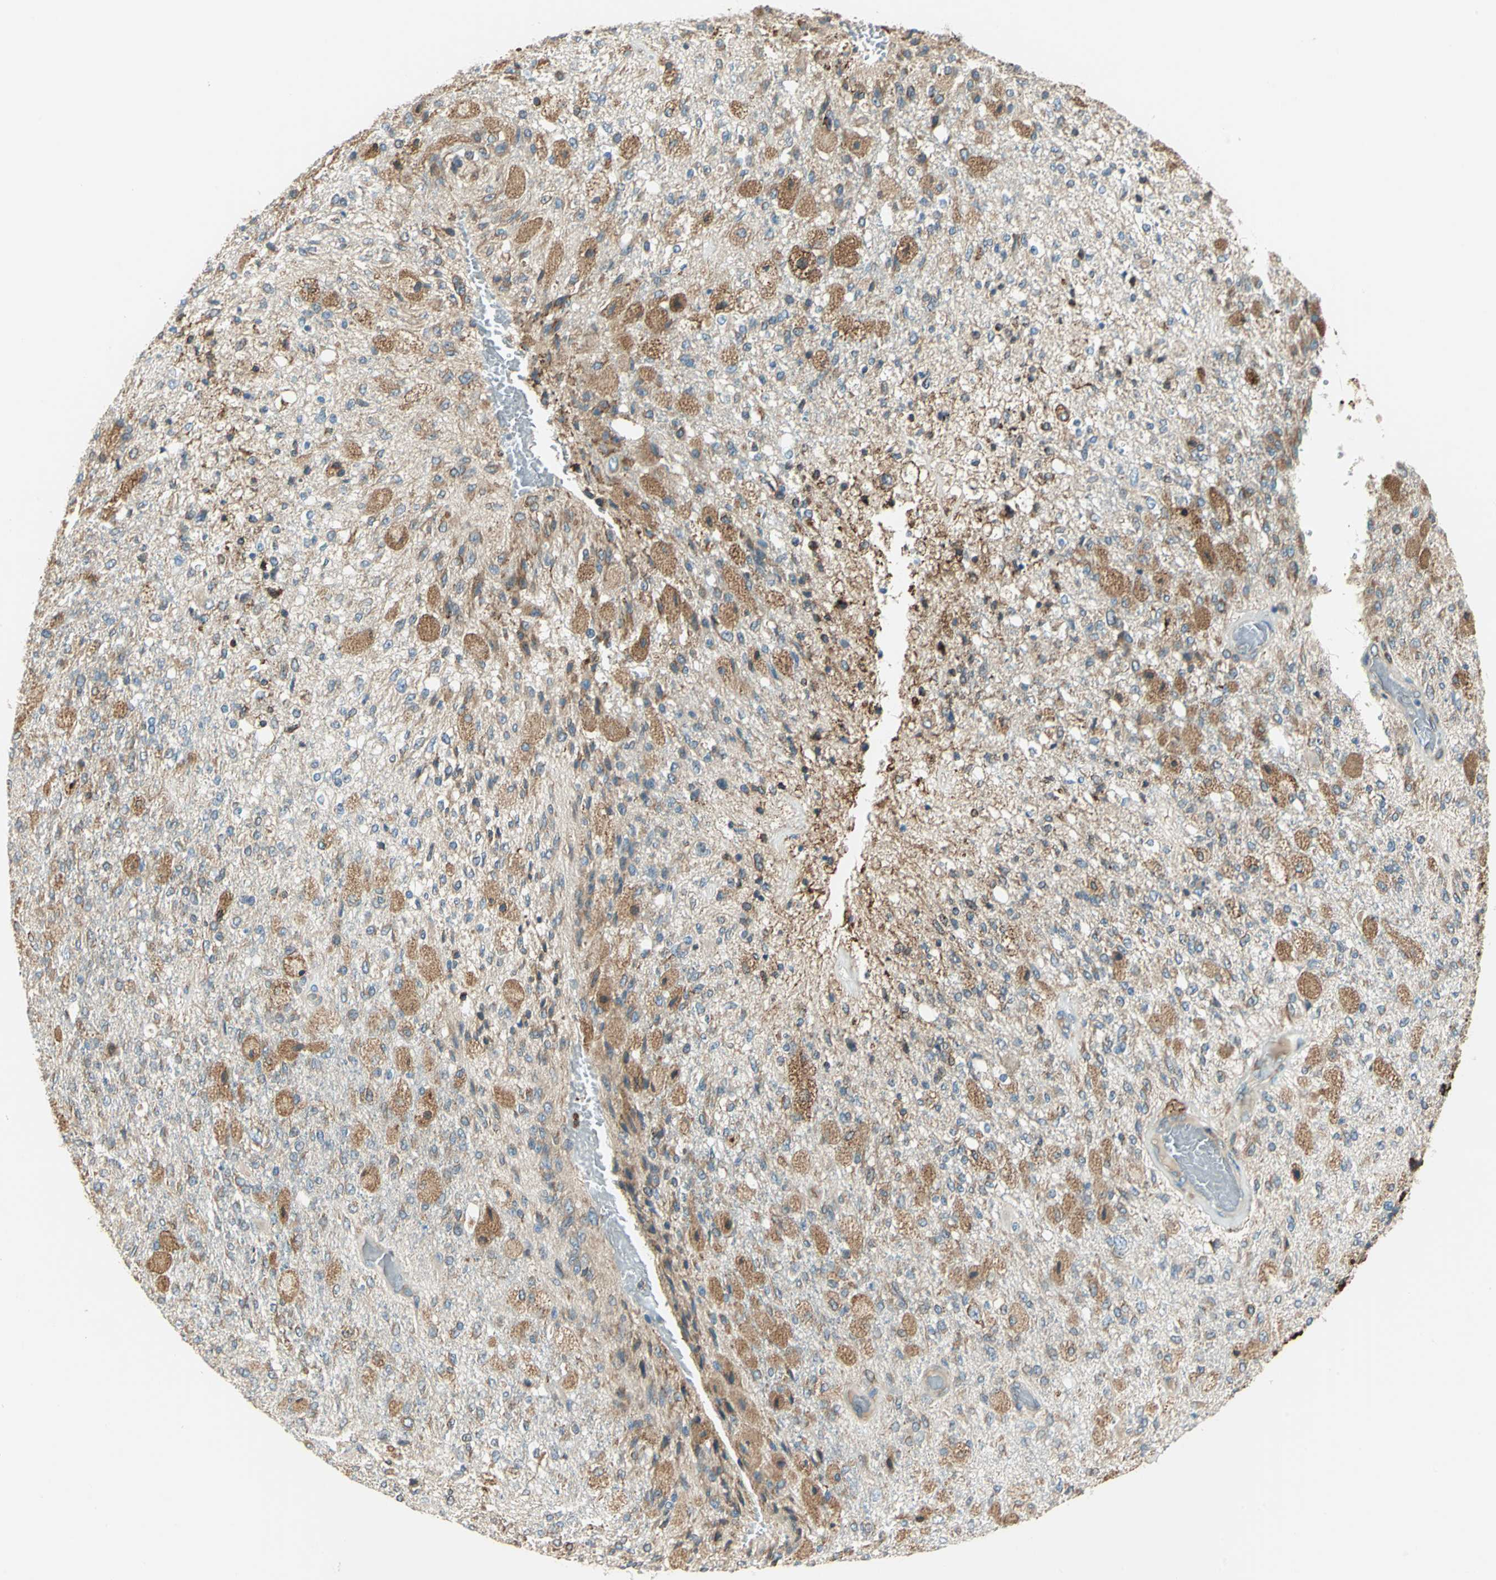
{"staining": {"intensity": "moderate", "quantity": "25%-75%", "location": "cytoplasmic/membranous"}, "tissue": "glioma", "cell_type": "Tumor cells", "image_type": "cancer", "snomed": [{"axis": "morphology", "description": "Normal tissue, NOS"}, {"axis": "morphology", "description": "Glioma, malignant, High grade"}, {"axis": "topography", "description": "Cerebral cortex"}], "caption": "DAB immunohistochemical staining of glioma exhibits moderate cytoplasmic/membranous protein positivity in approximately 25%-75% of tumor cells.", "gene": "PDIA4", "patient": {"sex": "male", "age": 77}}